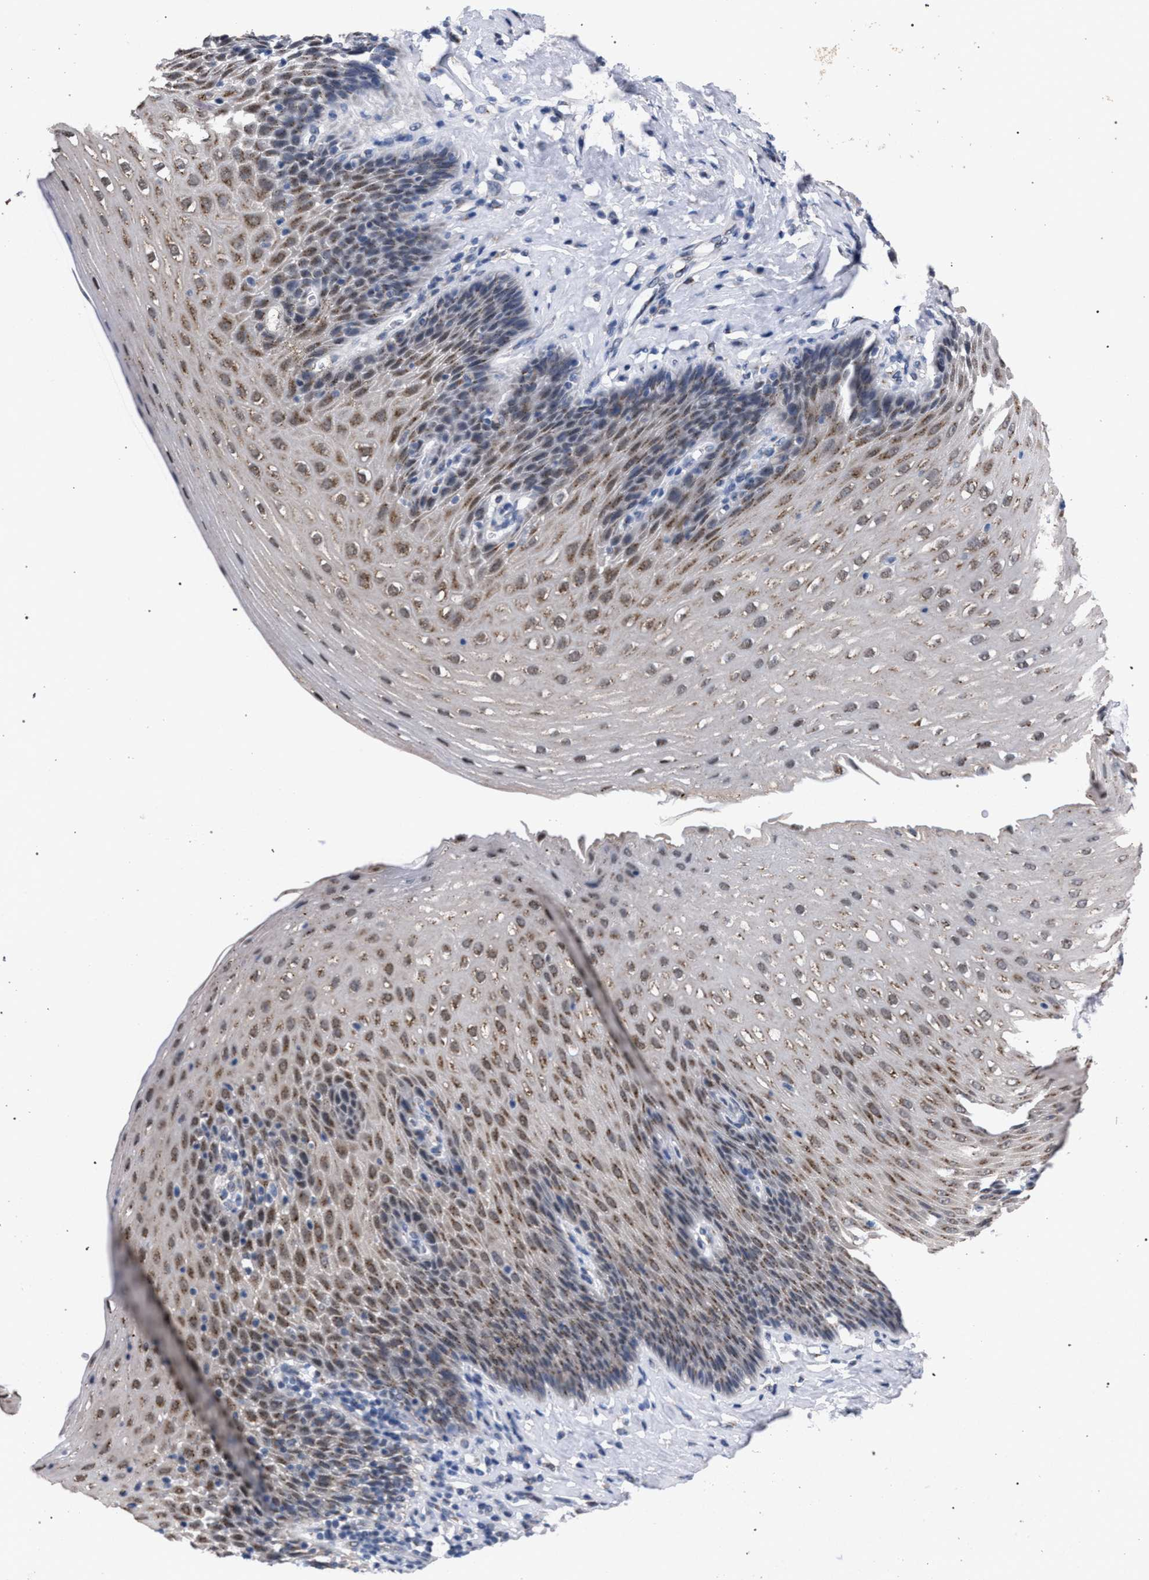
{"staining": {"intensity": "moderate", "quantity": ">75%", "location": "cytoplasmic/membranous"}, "tissue": "esophagus", "cell_type": "Squamous epithelial cells", "image_type": "normal", "snomed": [{"axis": "morphology", "description": "Normal tissue, NOS"}, {"axis": "topography", "description": "Esophagus"}], "caption": "Squamous epithelial cells demonstrate medium levels of moderate cytoplasmic/membranous expression in approximately >75% of cells in normal human esophagus. Using DAB (brown) and hematoxylin (blue) stains, captured at high magnification using brightfield microscopy.", "gene": "GOLGA2", "patient": {"sex": "female", "age": 61}}